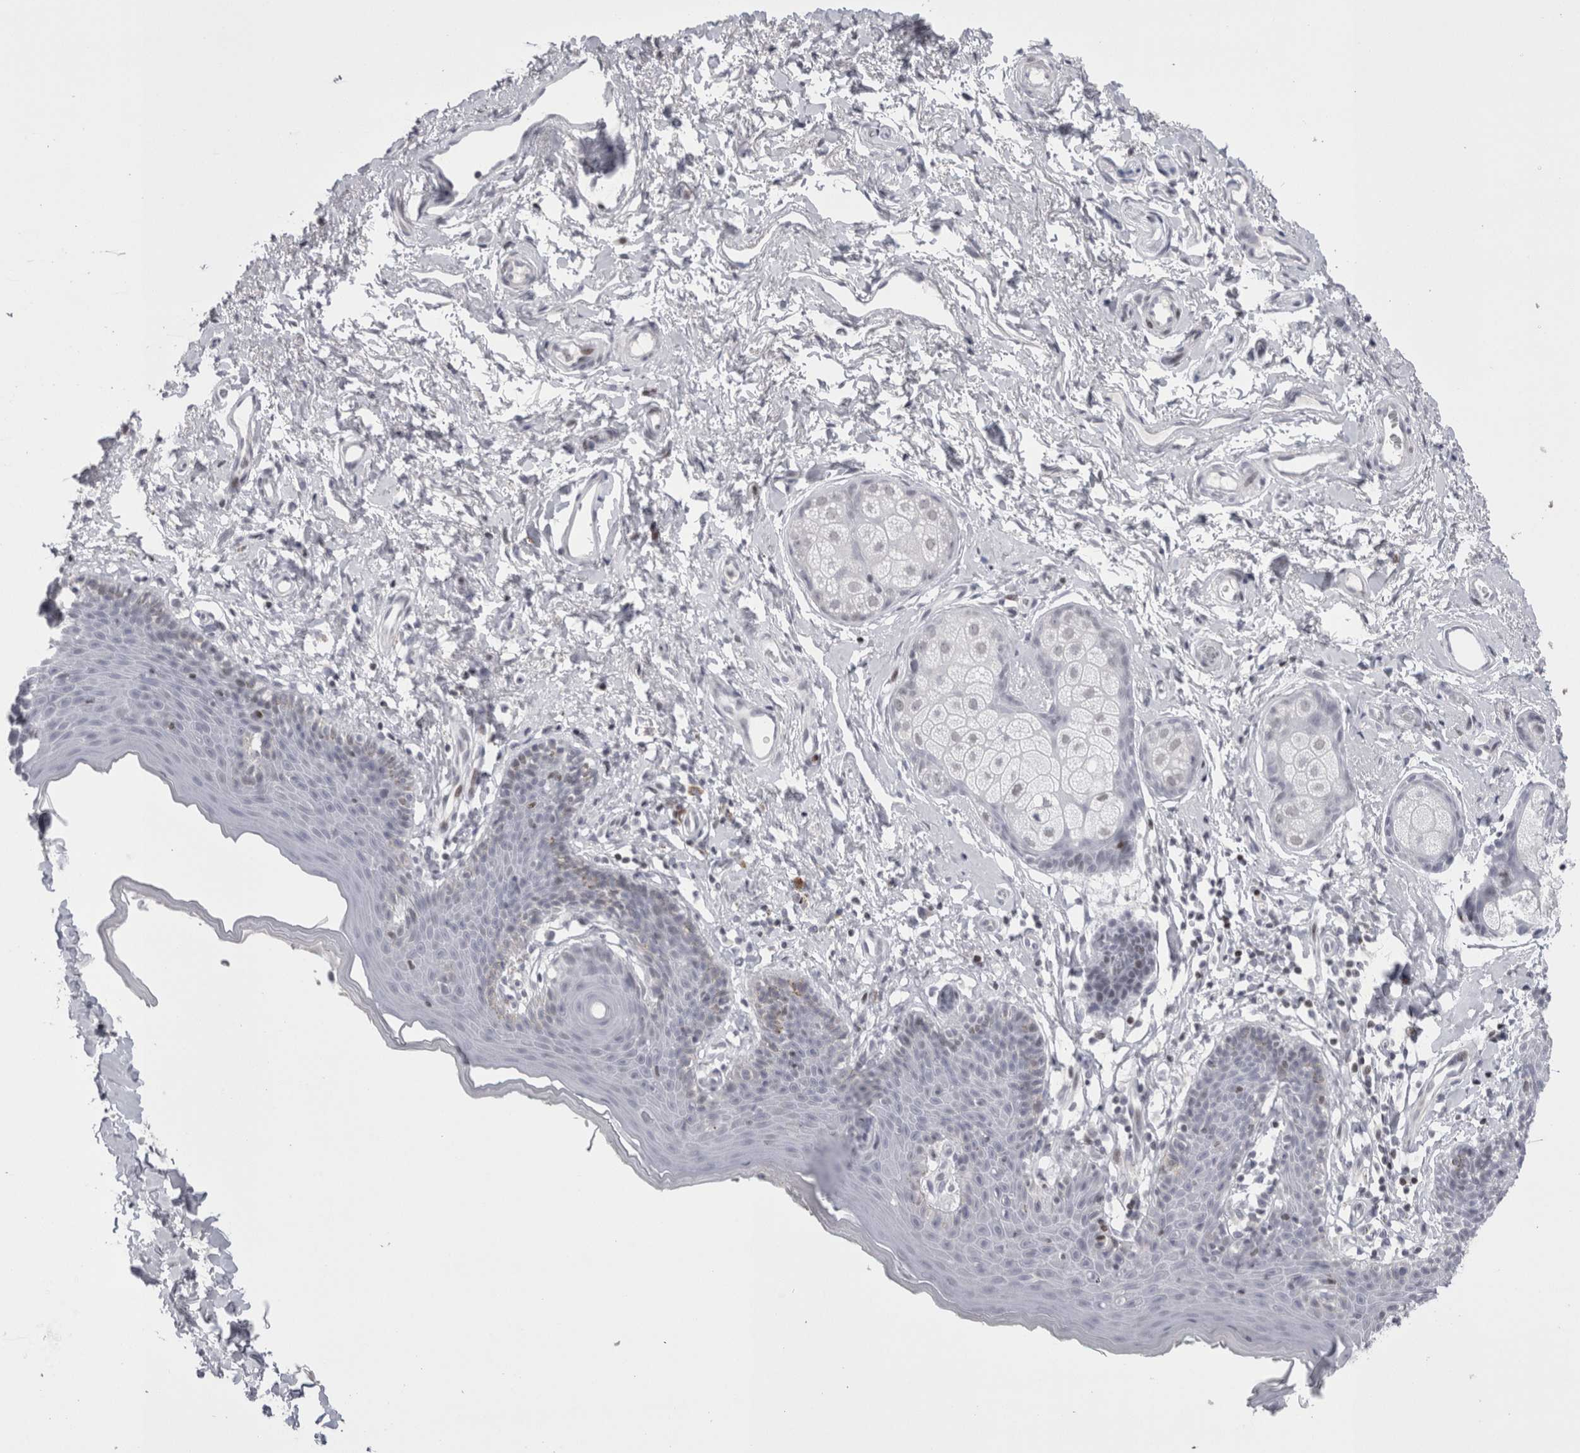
{"staining": {"intensity": "negative", "quantity": "none", "location": "none"}, "tissue": "skin", "cell_type": "Epidermal cells", "image_type": "normal", "snomed": [{"axis": "morphology", "description": "Normal tissue, NOS"}, {"axis": "topography", "description": "Vulva"}], "caption": "Micrograph shows no significant protein positivity in epidermal cells of benign skin.", "gene": "FNDC8", "patient": {"sex": "female", "age": 66}}